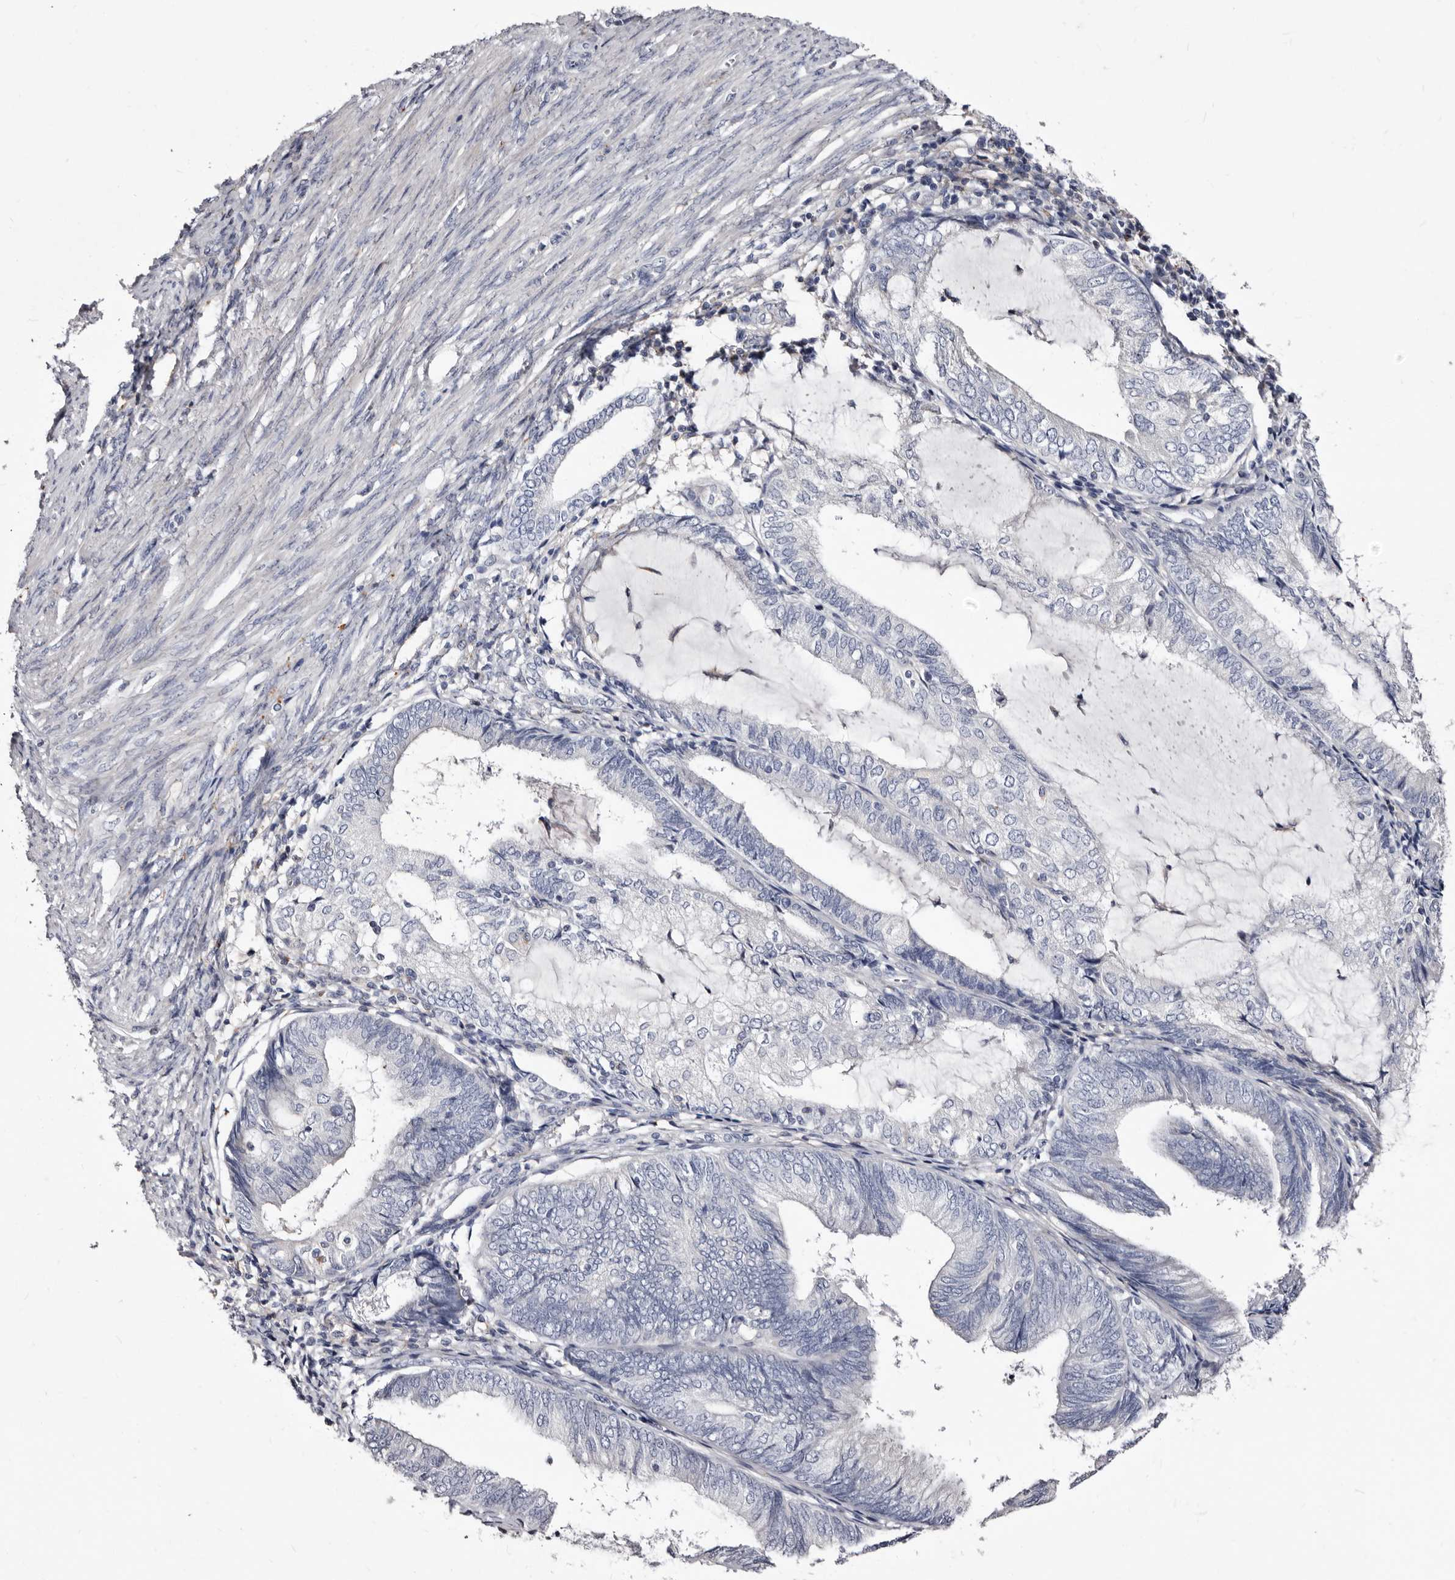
{"staining": {"intensity": "negative", "quantity": "none", "location": "none"}, "tissue": "endometrial cancer", "cell_type": "Tumor cells", "image_type": "cancer", "snomed": [{"axis": "morphology", "description": "Adenocarcinoma, NOS"}, {"axis": "topography", "description": "Endometrium"}], "caption": "Endometrial cancer (adenocarcinoma) was stained to show a protein in brown. There is no significant positivity in tumor cells.", "gene": "AUNIP", "patient": {"sex": "female", "age": 81}}